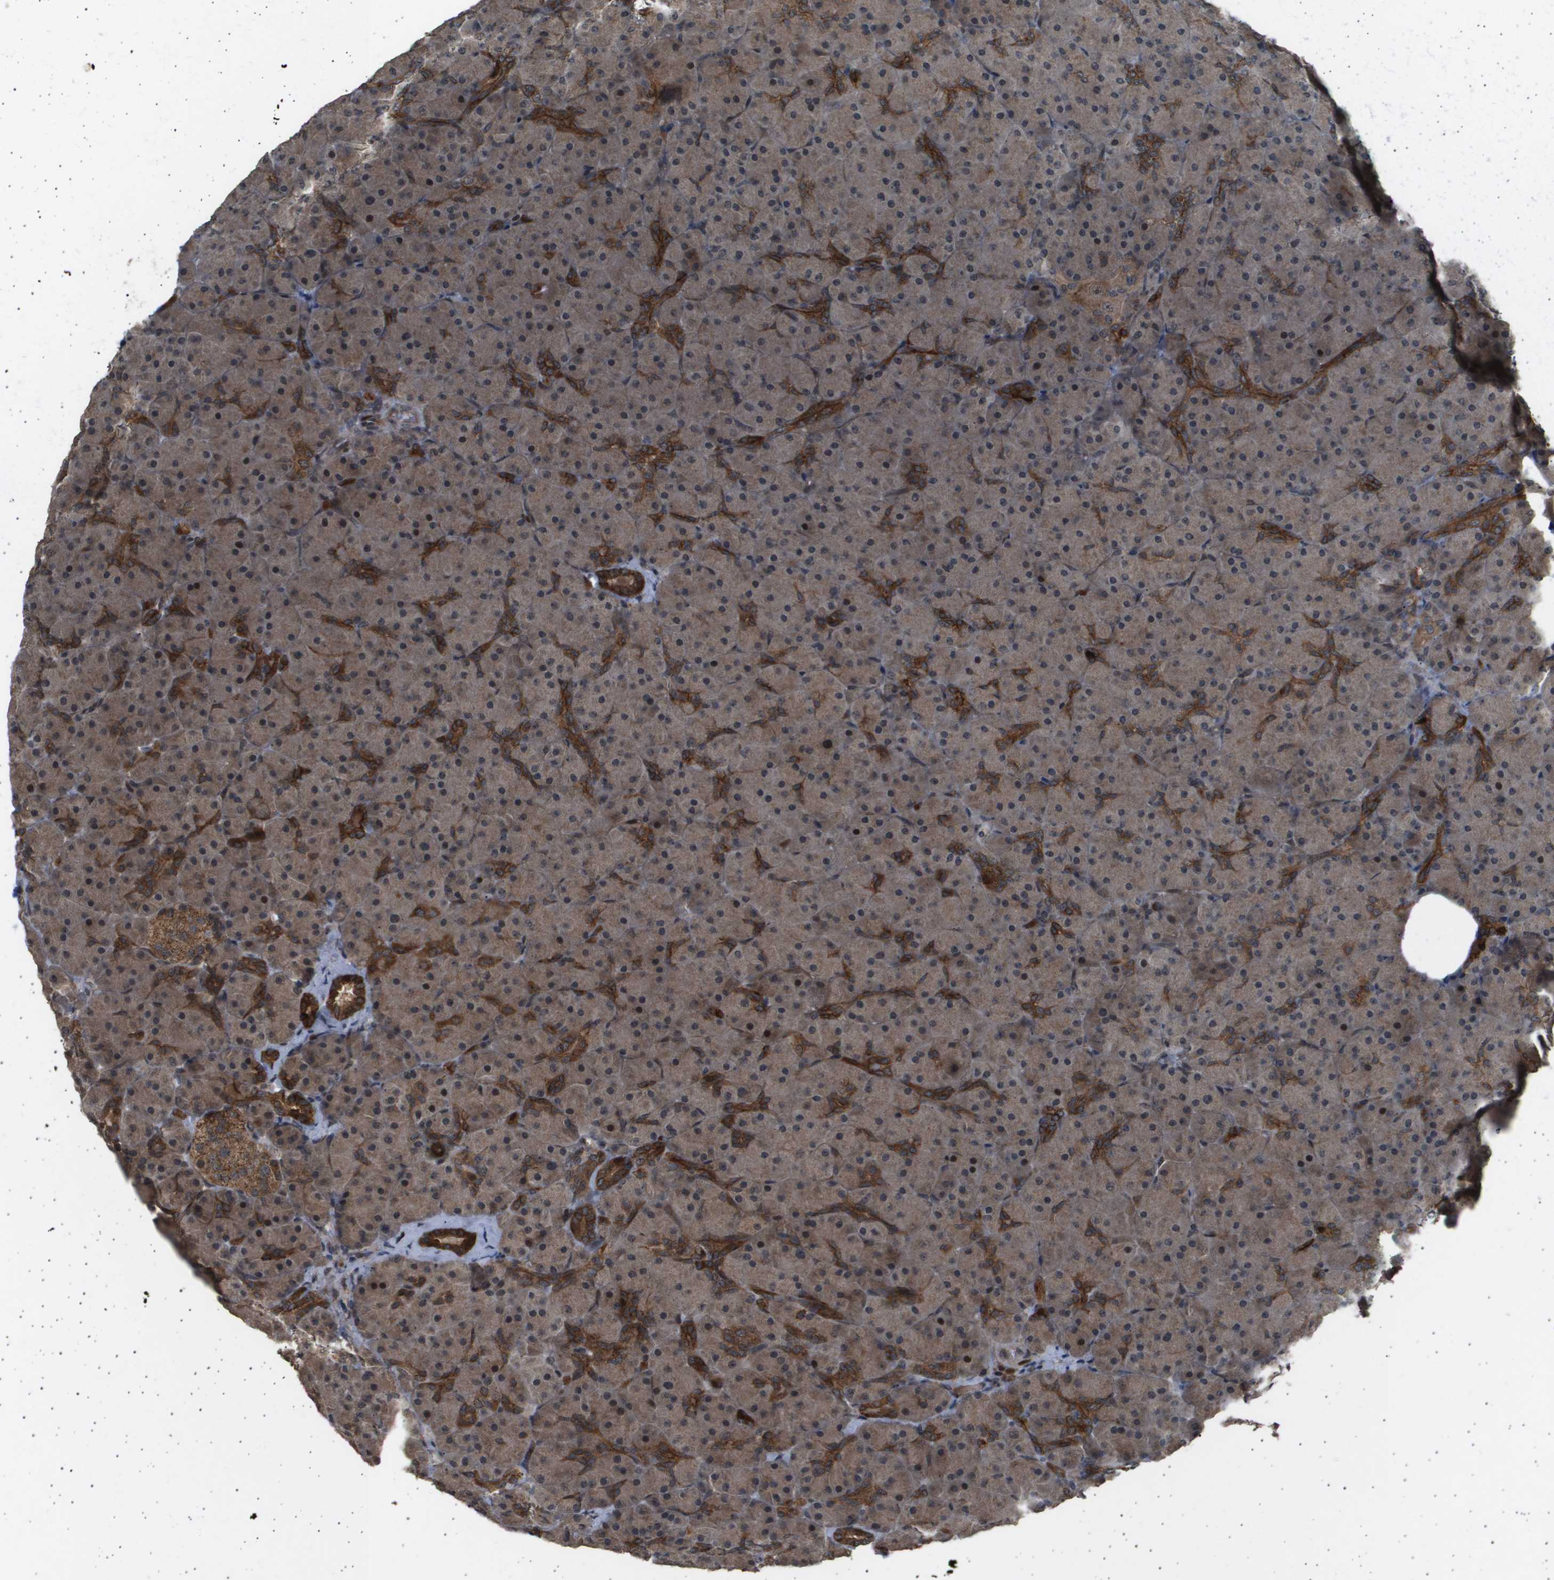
{"staining": {"intensity": "moderate", "quantity": ">75%", "location": "cytoplasmic/membranous"}, "tissue": "pancreas", "cell_type": "Exocrine glandular cells", "image_type": "normal", "snomed": [{"axis": "morphology", "description": "Normal tissue, NOS"}, {"axis": "topography", "description": "Pancreas"}], "caption": "Immunohistochemical staining of normal pancreas shows medium levels of moderate cytoplasmic/membranous expression in approximately >75% of exocrine glandular cells.", "gene": "TNRC6A", "patient": {"sex": "male", "age": 66}}